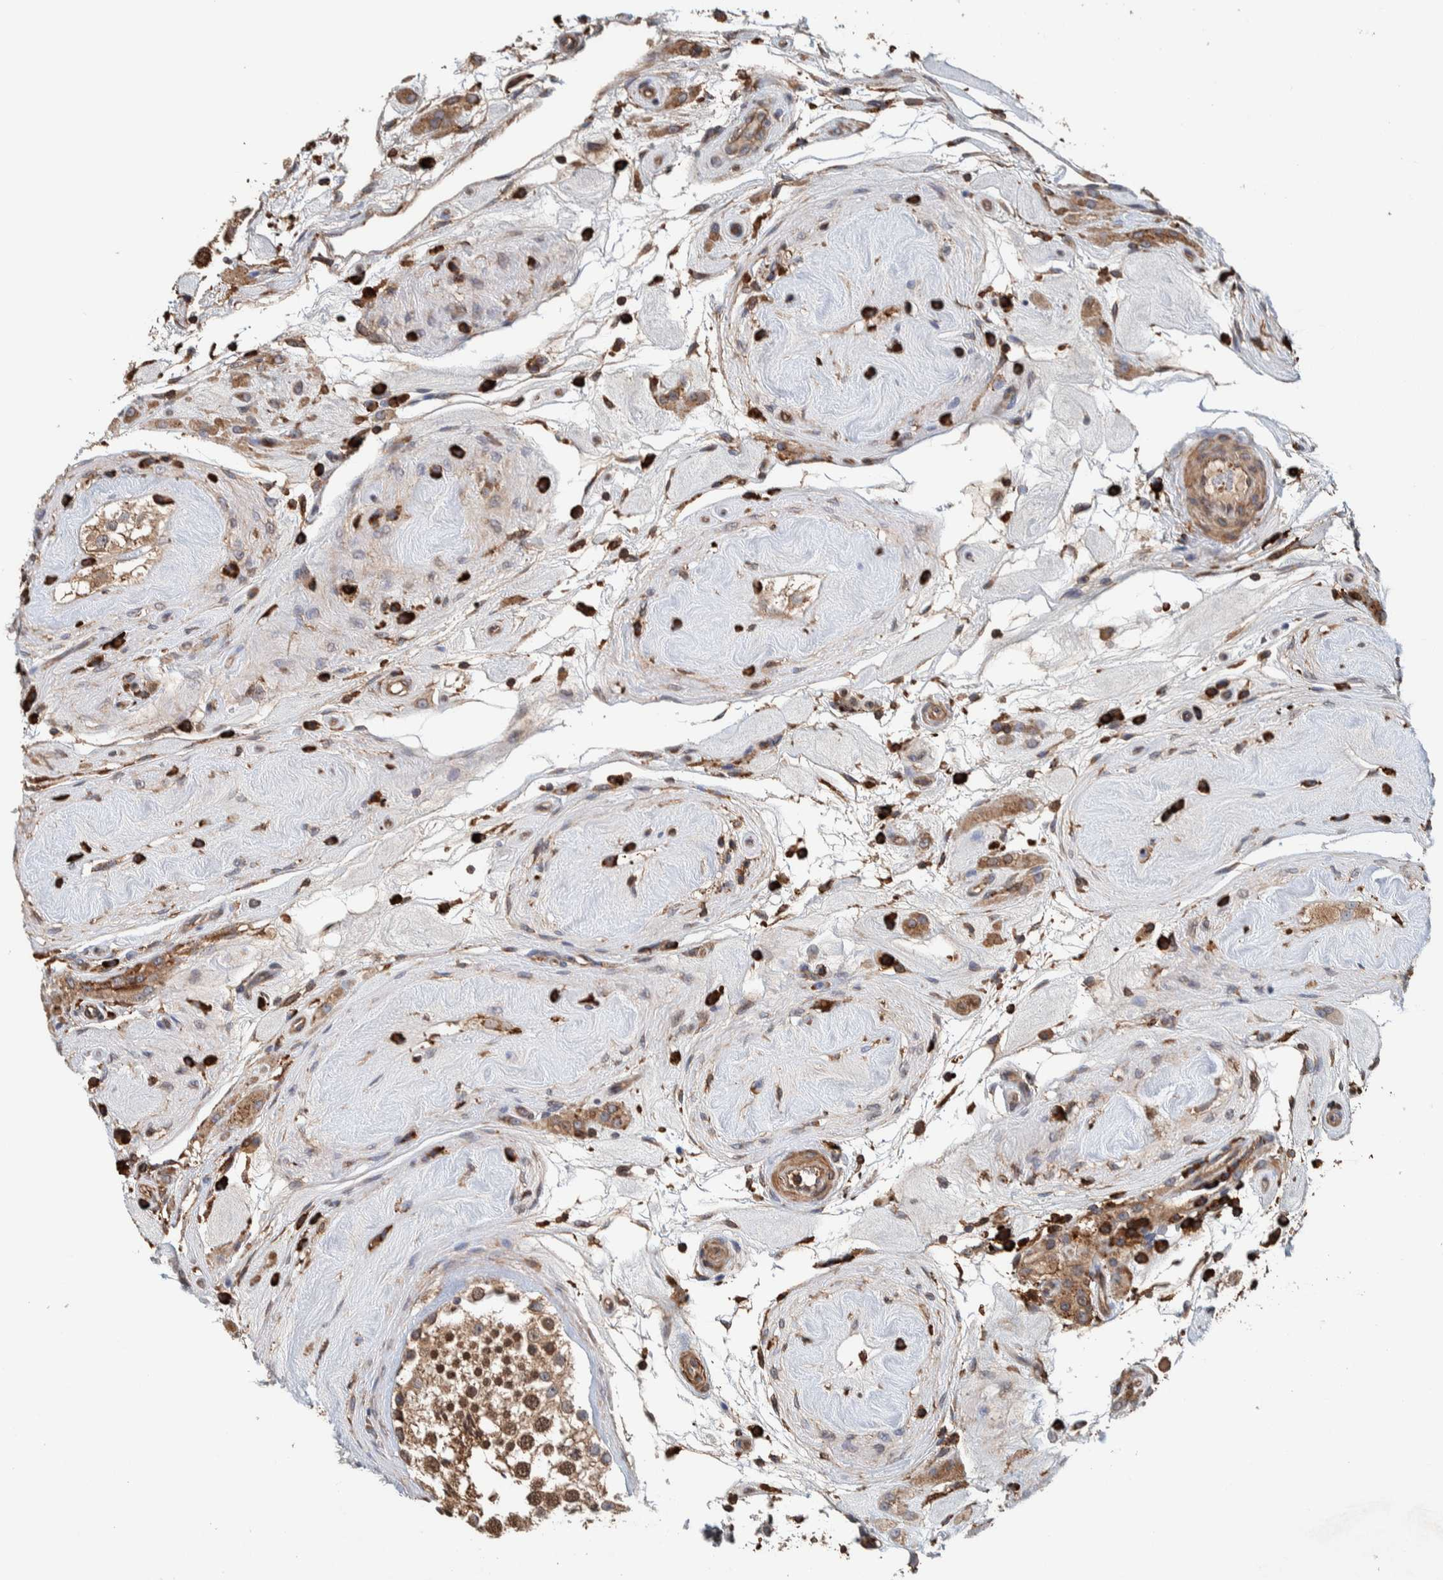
{"staining": {"intensity": "moderate", "quantity": ">75%", "location": "cytoplasmic/membranous"}, "tissue": "testis", "cell_type": "Cells in seminiferous ducts", "image_type": "normal", "snomed": [{"axis": "morphology", "description": "Normal tissue, NOS"}, {"axis": "topography", "description": "Testis"}], "caption": "Testis stained with a brown dye demonstrates moderate cytoplasmic/membranous positive expression in about >75% of cells in seminiferous ducts.", "gene": "PLA2G3", "patient": {"sex": "male", "age": 46}}